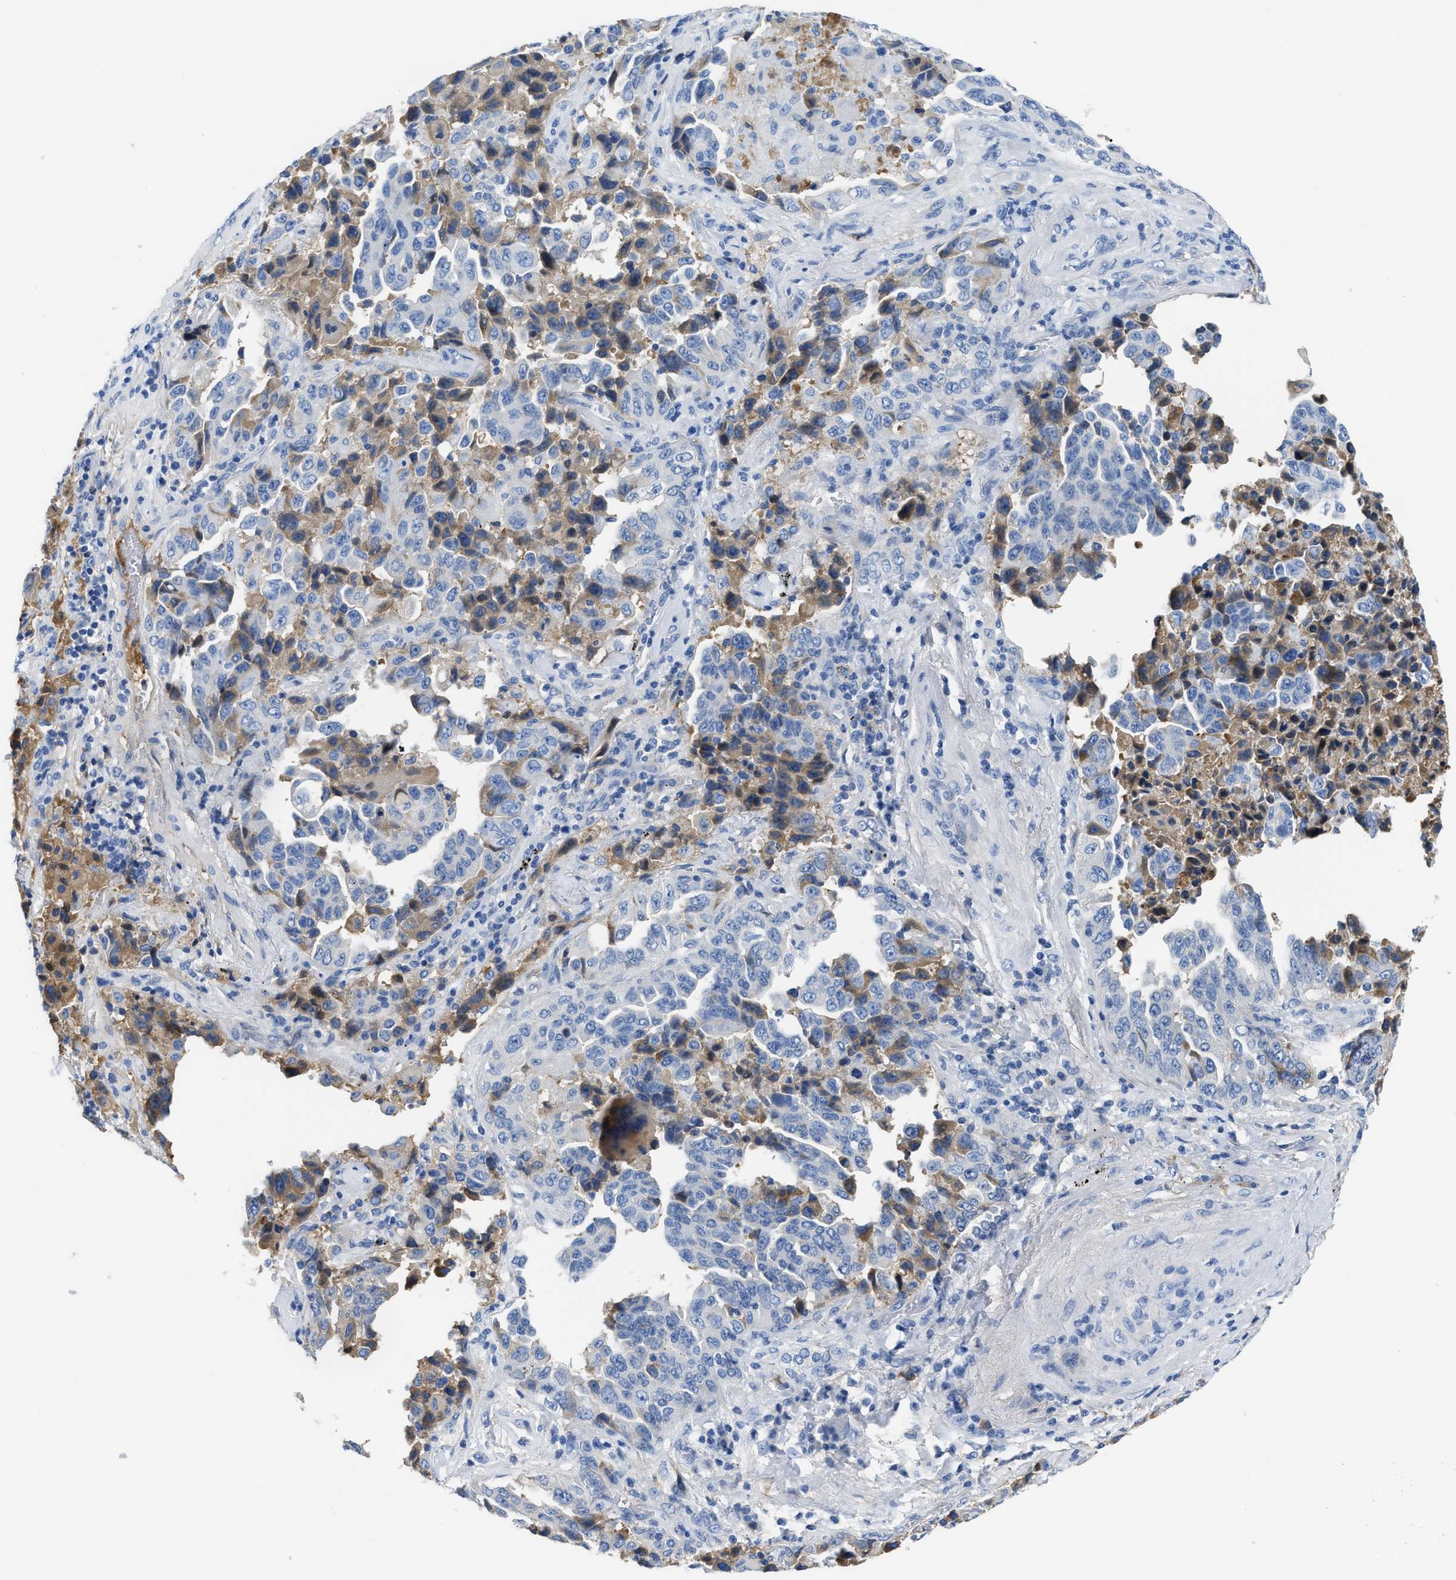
{"staining": {"intensity": "moderate", "quantity": "<25%", "location": "cytoplasmic/membranous"}, "tissue": "lung cancer", "cell_type": "Tumor cells", "image_type": "cancer", "snomed": [{"axis": "morphology", "description": "Adenocarcinoma, NOS"}, {"axis": "topography", "description": "Lung"}], "caption": "A histopathology image of lung adenocarcinoma stained for a protein displays moderate cytoplasmic/membranous brown staining in tumor cells. The protein is shown in brown color, while the nuclei are stained blue.", "gene": "GC", "patient": {"sex": "female", "age": 51}}